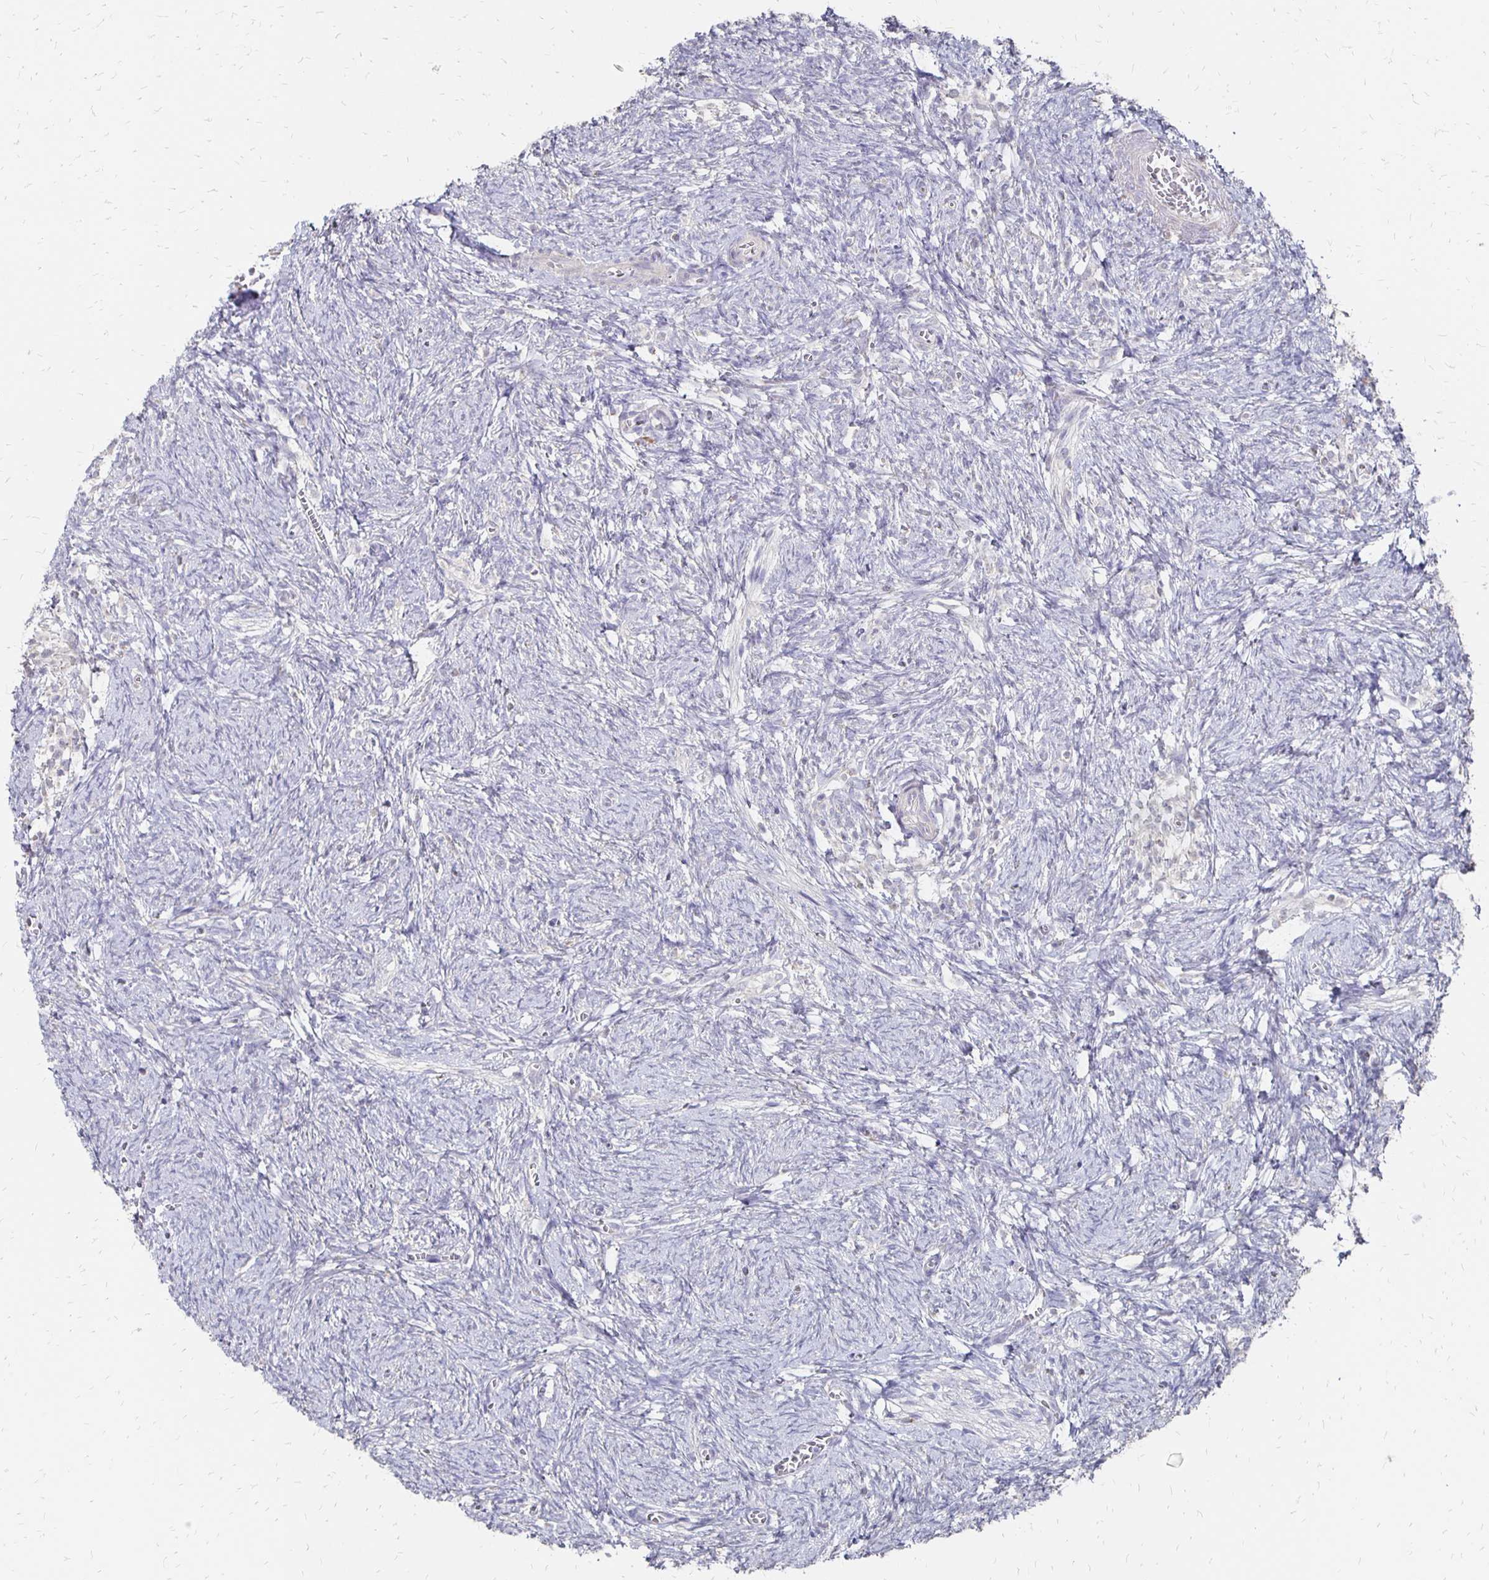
{"staining": {"intensity": "negative", "quantity": "none", "location": "none"}, "tissue": "ovary", "cell_type": "Ovarian stroma cells", "image_type": "normal", "snomed": [{"axis": "morphology", "description": "Normal tissue, NOS"}, {"axis": "topography", "description": "Ovary"}], "caption": "High power microscopy histopathology image of an IHC photomicrograph of benign ovary, revealing no significant staining in ovarian stroma cells.", "gene": "ATOSB", "patient": {"sex": "female", "age": 41}}